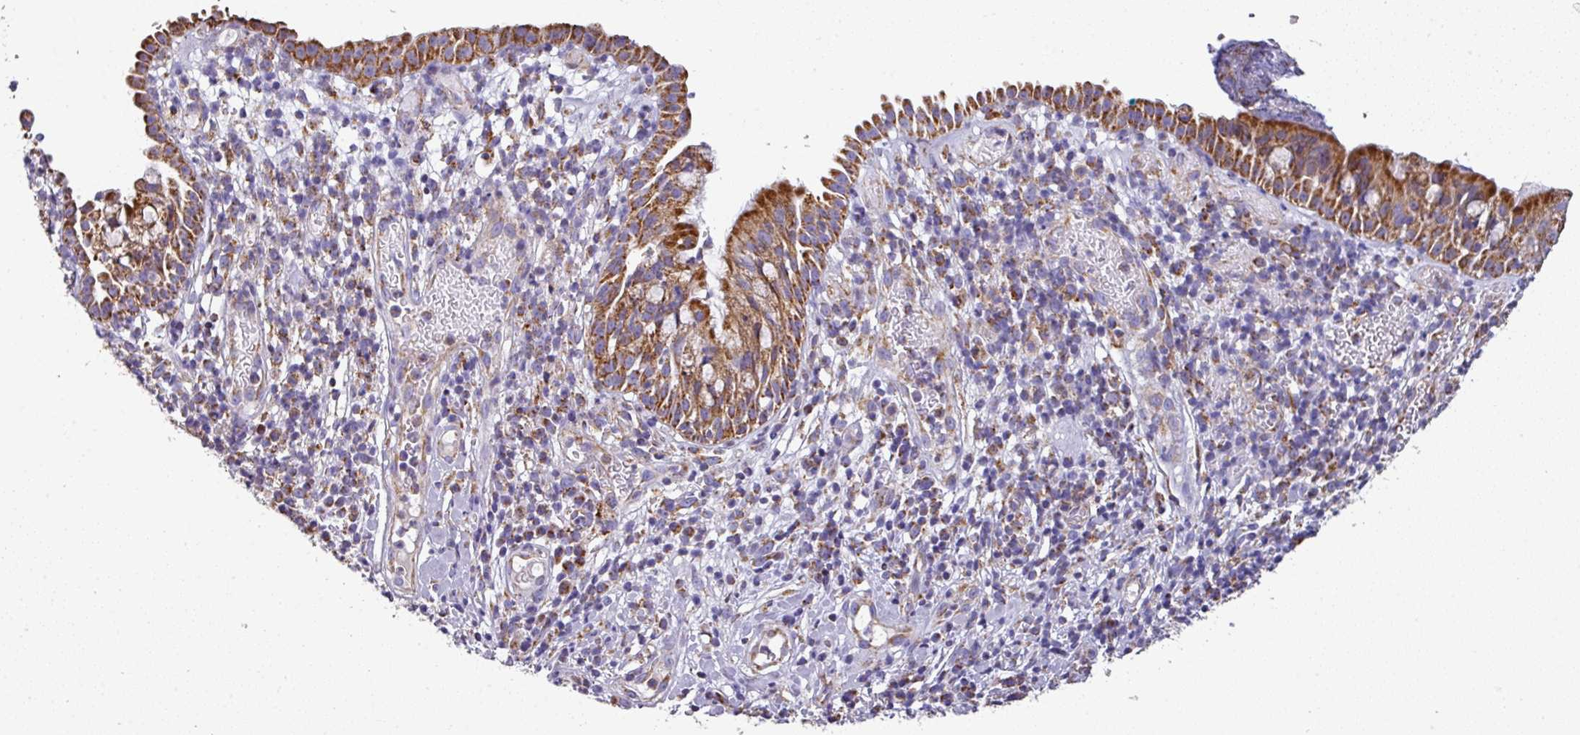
{"staining": {"intensity": "strong", "quantity": ">75%", "location": "cytoplasmic/membranous"}, "tissue": "nasopharynx", "cell_type": "Respiratory epithelial cells", "image_type": "normal", "snomed": [{"axis": "morphology", "description": "Normal tissue, NOS"}, {"axis": "topography", "description": "Nasopharynx"}], "caption": "Strong cytoplasmic/membranous positivity is present in approximately >75% of respiratory epithelial cells in benign nasopharynx.", "gene": "UQCRFS1", "patient": {"sex": "male", "age": 65}}